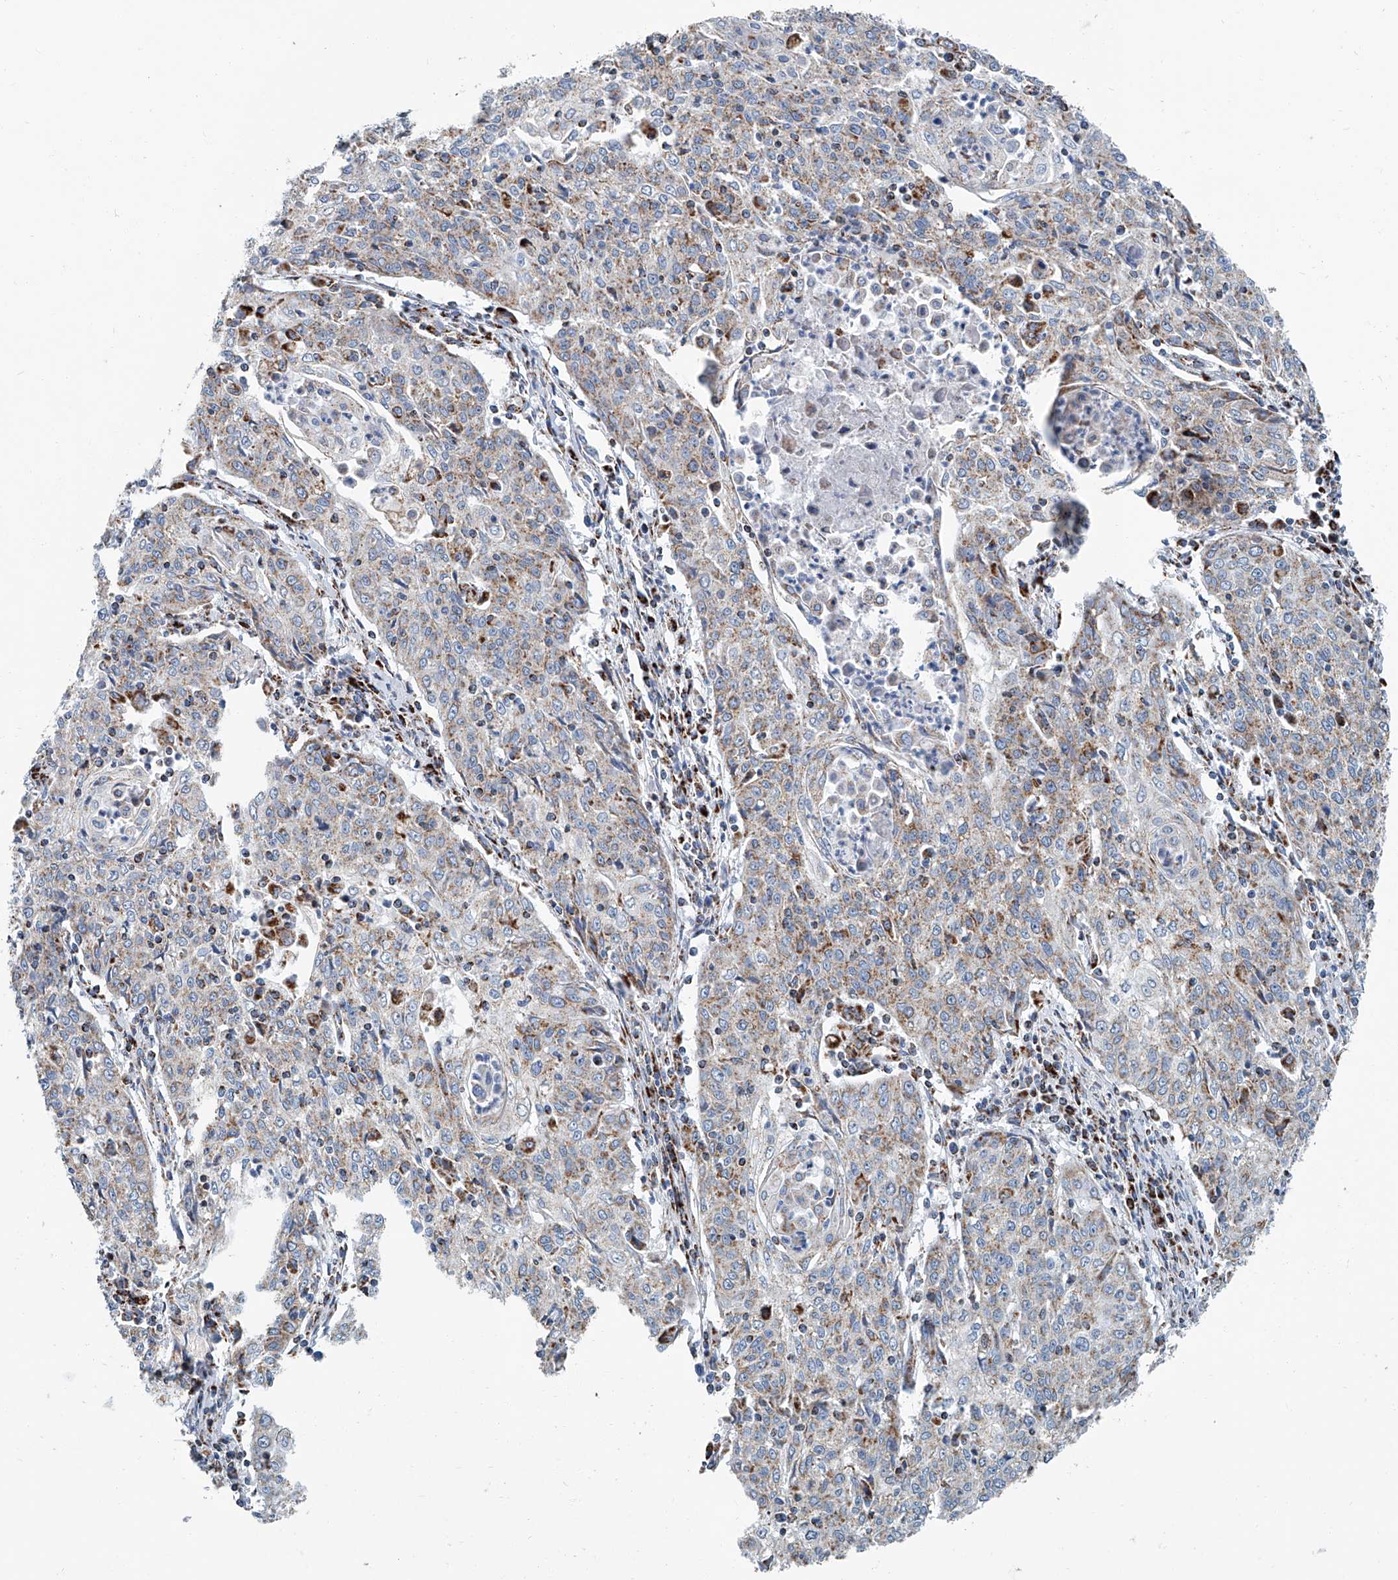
{"staining": {"intensity": "moderate", "quantity": "<25%", "location": "cytoplasmic/membranous"}, "tissue": "cervical cancer", "cell_type": "Tumor cells", "image_type": "cancer", "snomed": [{"axis": "morphology", "description": "Squamous cell carcinoma, NOS"}, {"axis": "topography", "description": "Cervix"}], "caption": "Brown immunohistochemical staining in cervical cancer exhibits moderate cytoplasmic/membranous expression in approximately <25% of tumor cells.", "gene": "MT-ND1", "patient": {"sex": "female", "age": 48}}